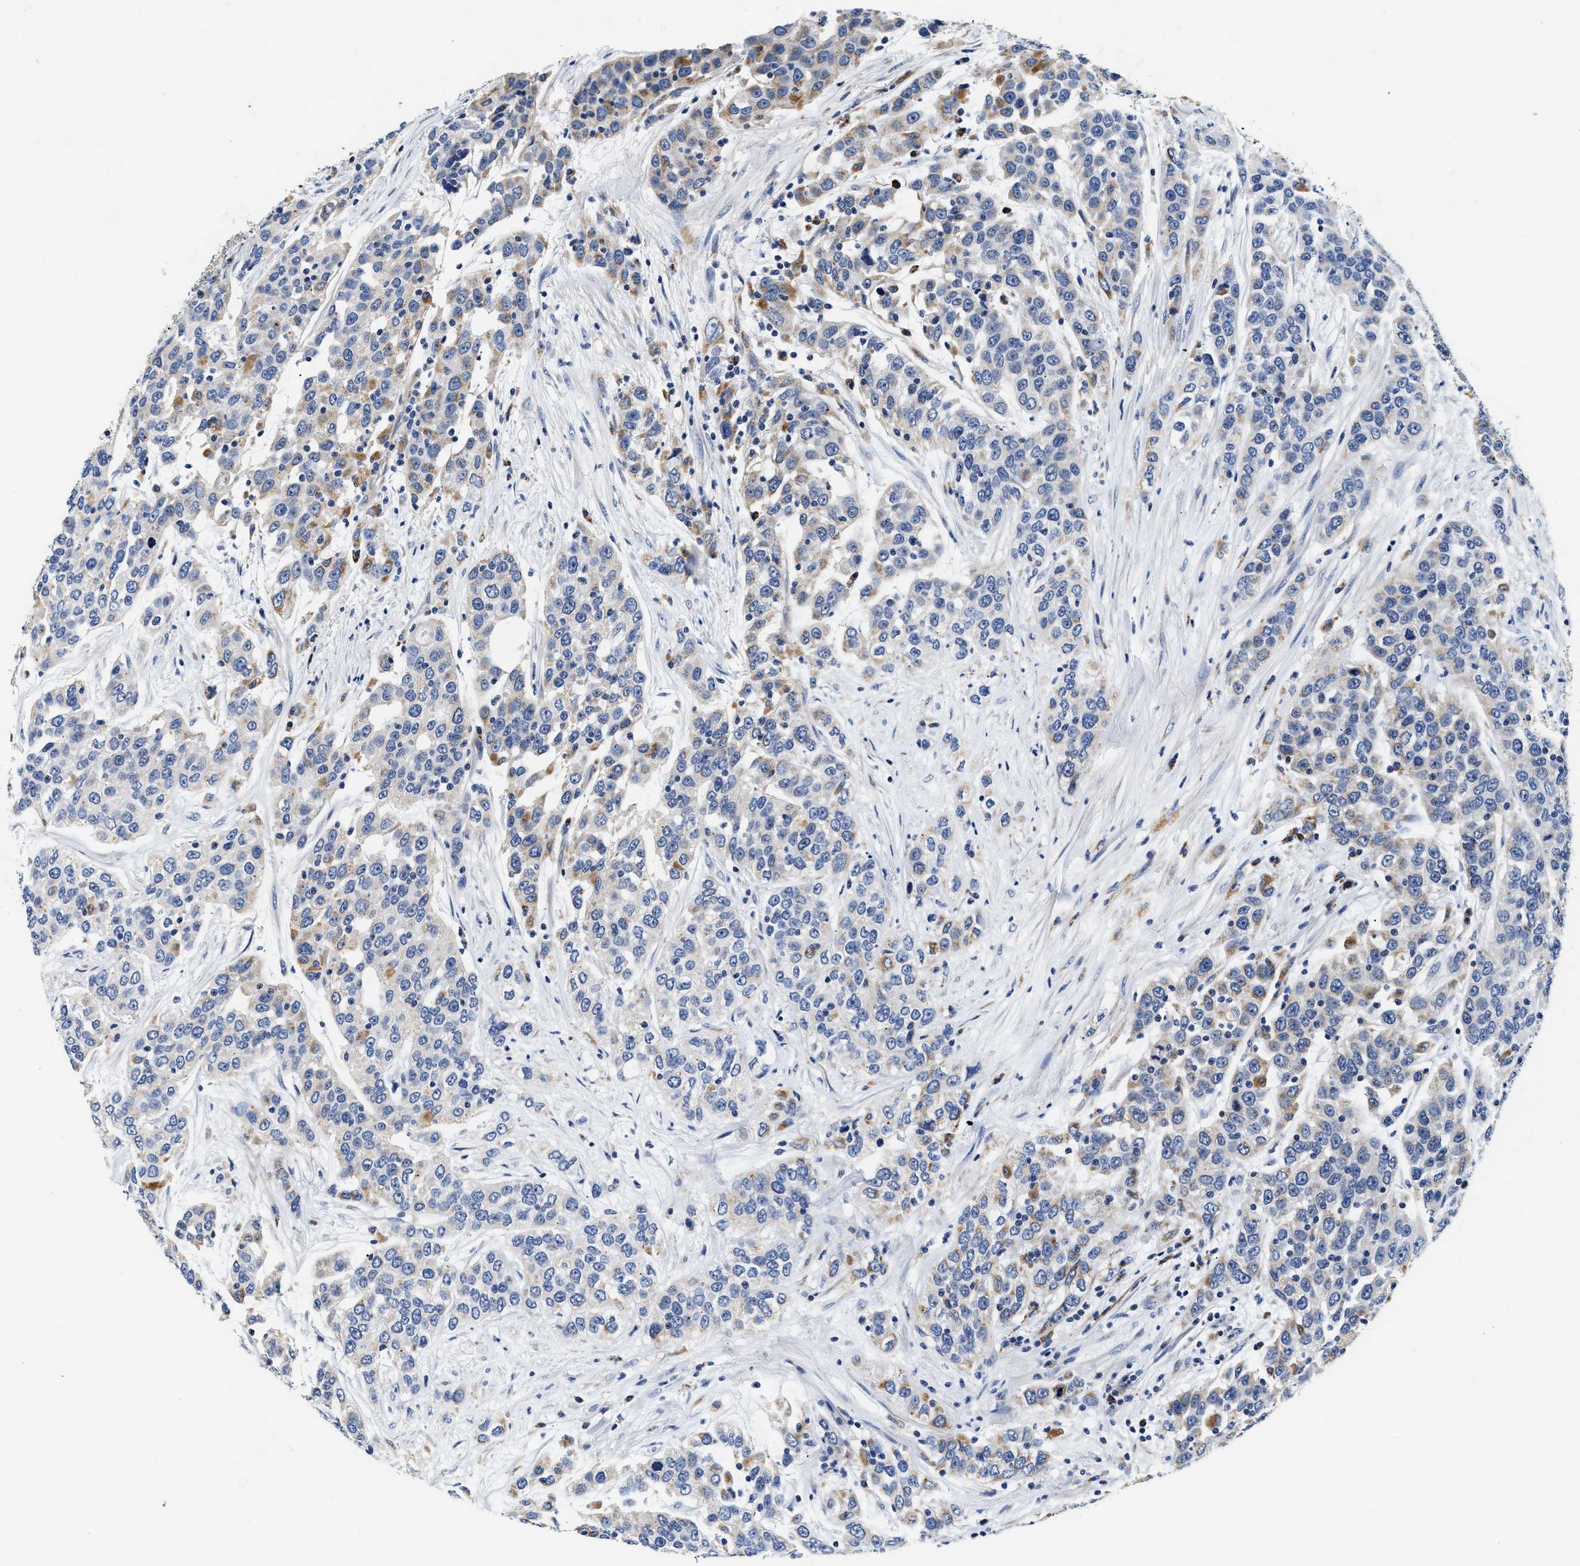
{"staining": {"intensity": "moderate", "quantity": "<25%", "location": "cytoplasmic/membranous"}, "tissue": "urothelial cancer", "cell_type": "Tumor cells", "image_type": "cancer", "snomed": [{"axis": "morphology", "description": "Urothelial carcinoma, High grade"}, {"axis": "topography", "description": "Urinary bladder"}], "caption": "A low amount of moderate cytoplasmic/membranous positivity is present in approximately <25% of tumor cells in urothelial carcinoma (high-grade) tissue.", "gene": "ACADVL", "patient": {"sex": "female", "age": 80}}